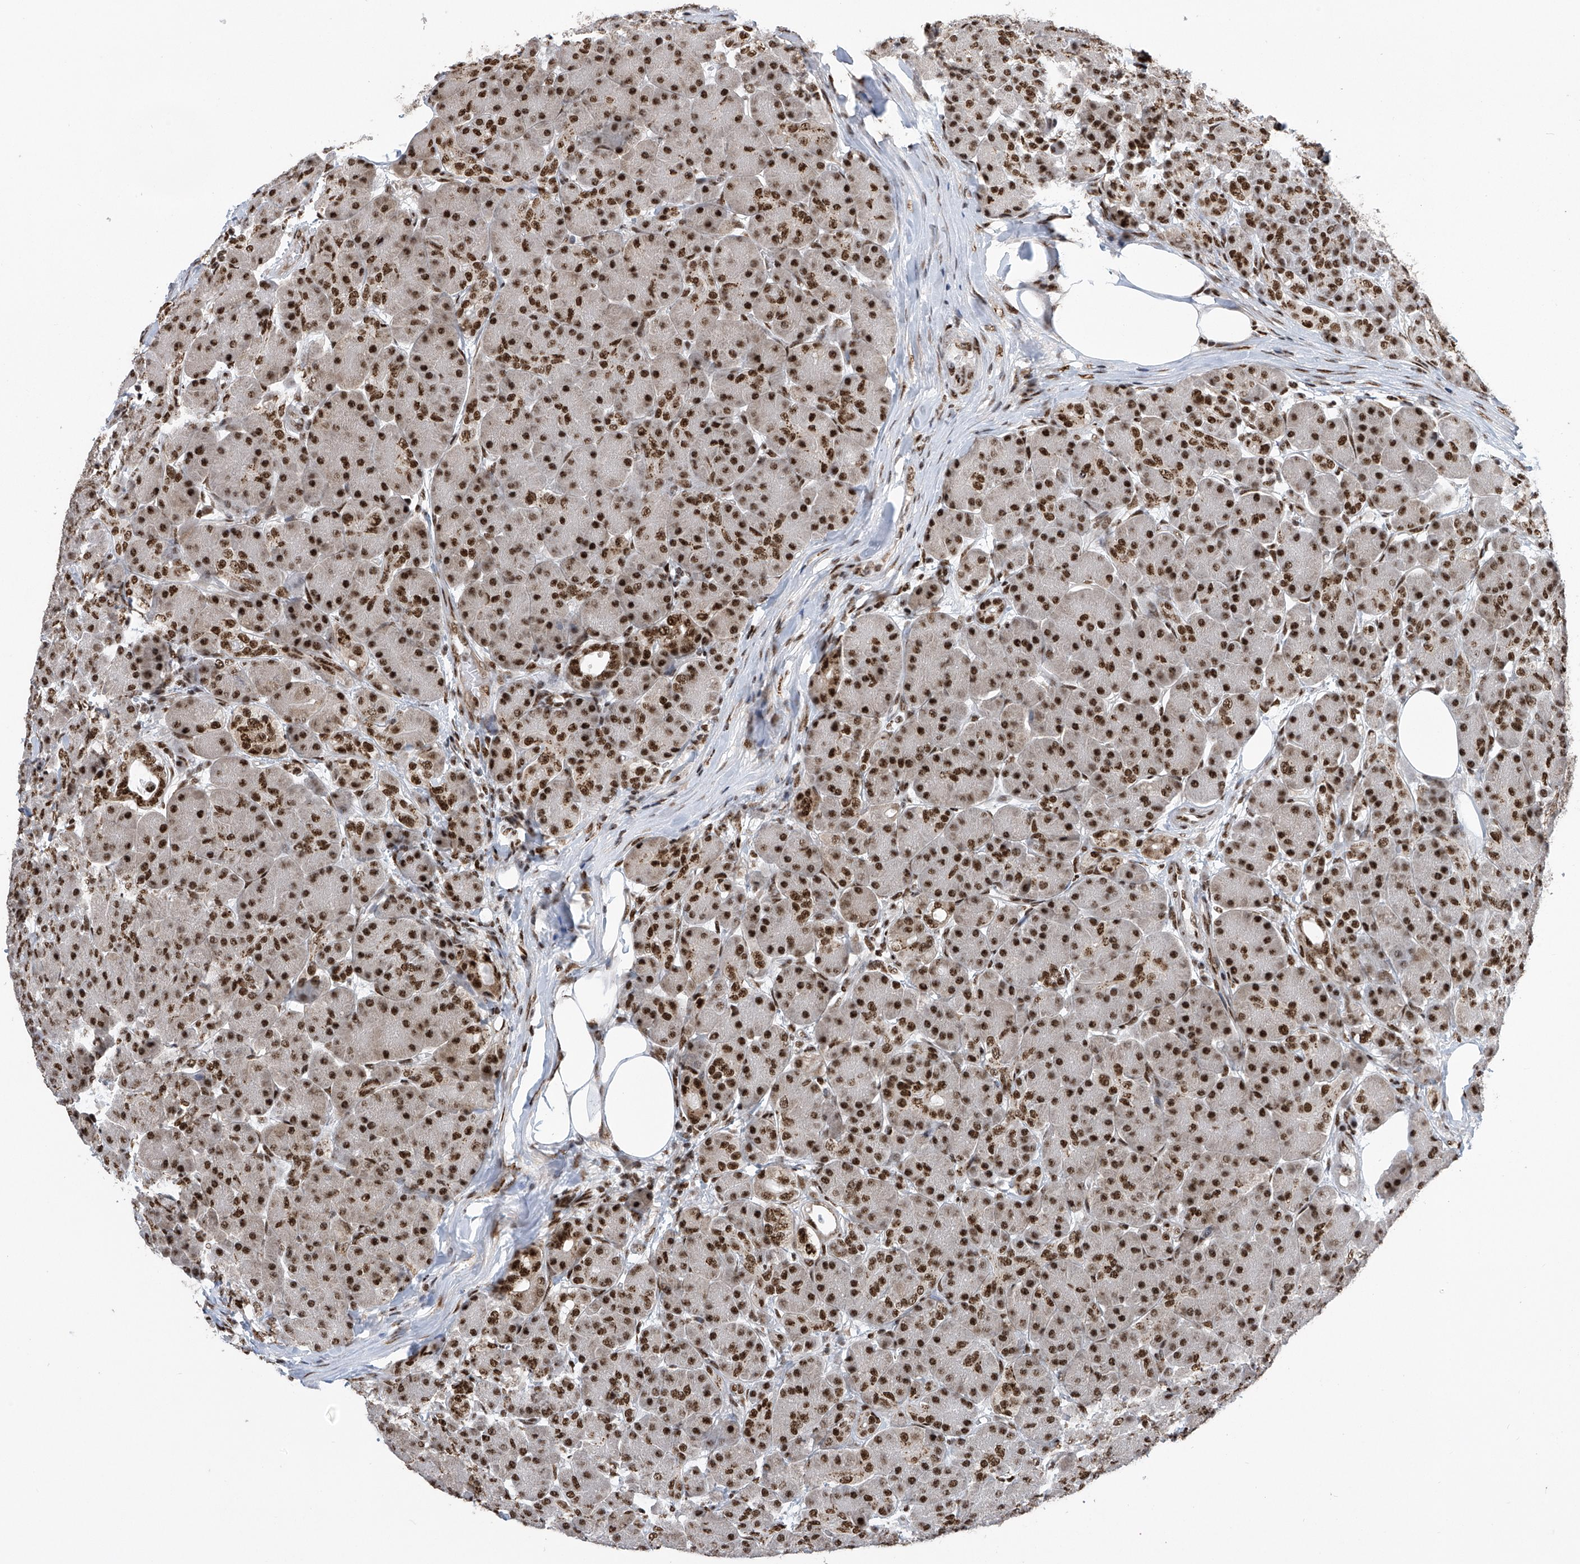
{"staining": {"intensity": "strong", "quantity": ">75%", "location": "nuclear"}, "tissue": "pancreas", "cell_type": "Exocrine glandular cells", "image_type": "normal", "snomed": [{"axis": "morphology", "description": "Normal tissue, NOS"}, {"axis": "topography", "description": "Pancreas"}], "caption": "Pancreas stained with immunohistochemistry (IHC) exhibits strong nuclear positivity in about >75% of exocrine glandular cells. The staining is performed using DAB brown chromogen to label protein expression. The nuclei are counter-stained blue using hematoxylin.", "gene": "APLF", "patient": {"sex": "male", "age": 63}}